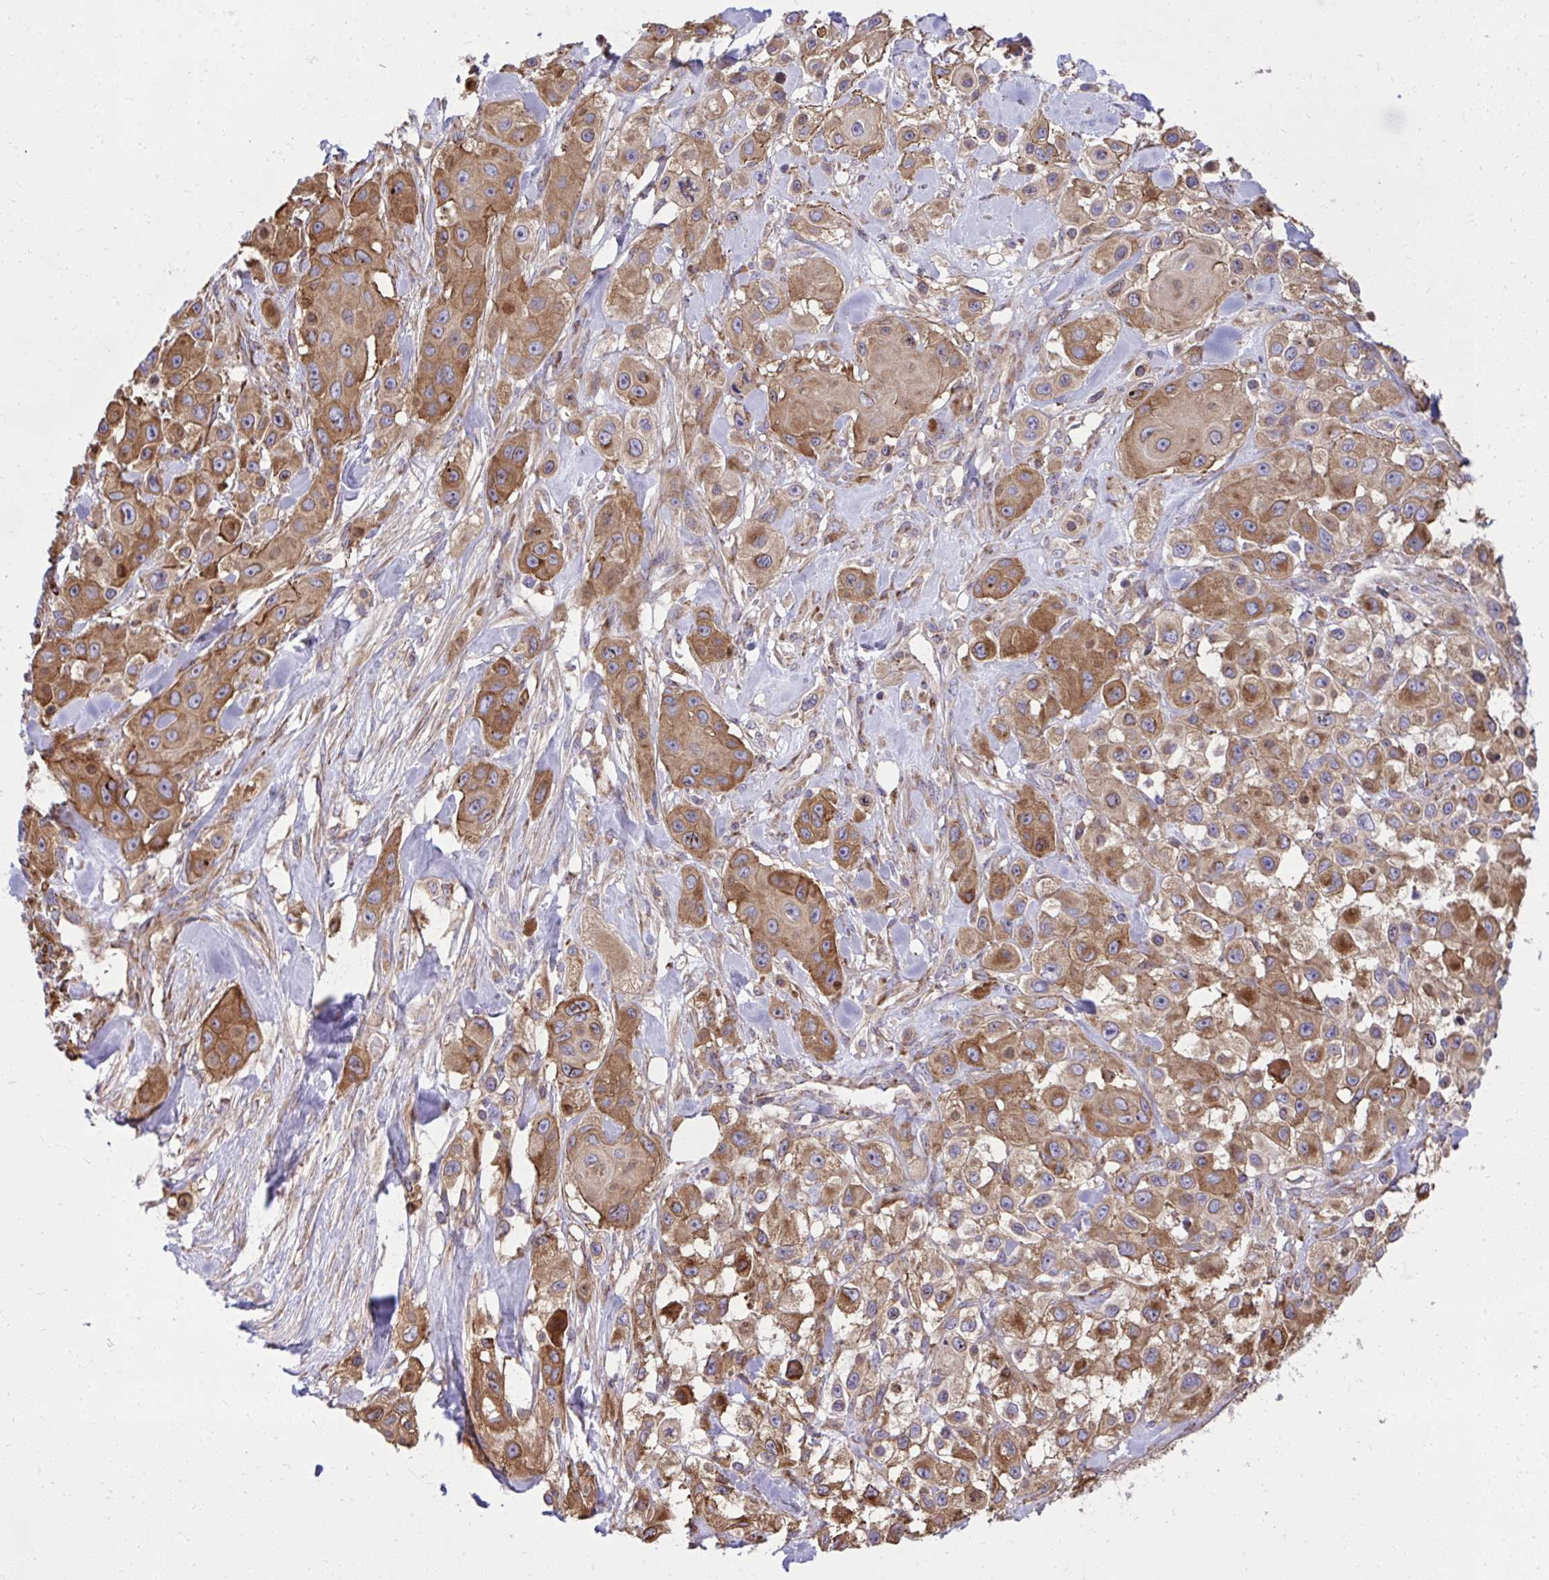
{"staining": {"intensity": "moderate", "quantity": ">75%", "location": "cytoplasmic/membranous"}, "tissue": "skin cancer", "cell_type": "Tumor cells", "image_type": "cancer", "snomed": [{"axis": "morphology", "description": "Squamous cell carcinoma, NOS"}, {"axis": "topography", "description": "Skin"}], "caption": "Approximately >75% of tumor cells in skin cancer exhibit moderate cytoplasmic/membranous protein staining as visualized by brown immunohistochemical staining.", "gene": "NMNAT3", "patient": {"sex": "male", "age": 63}}